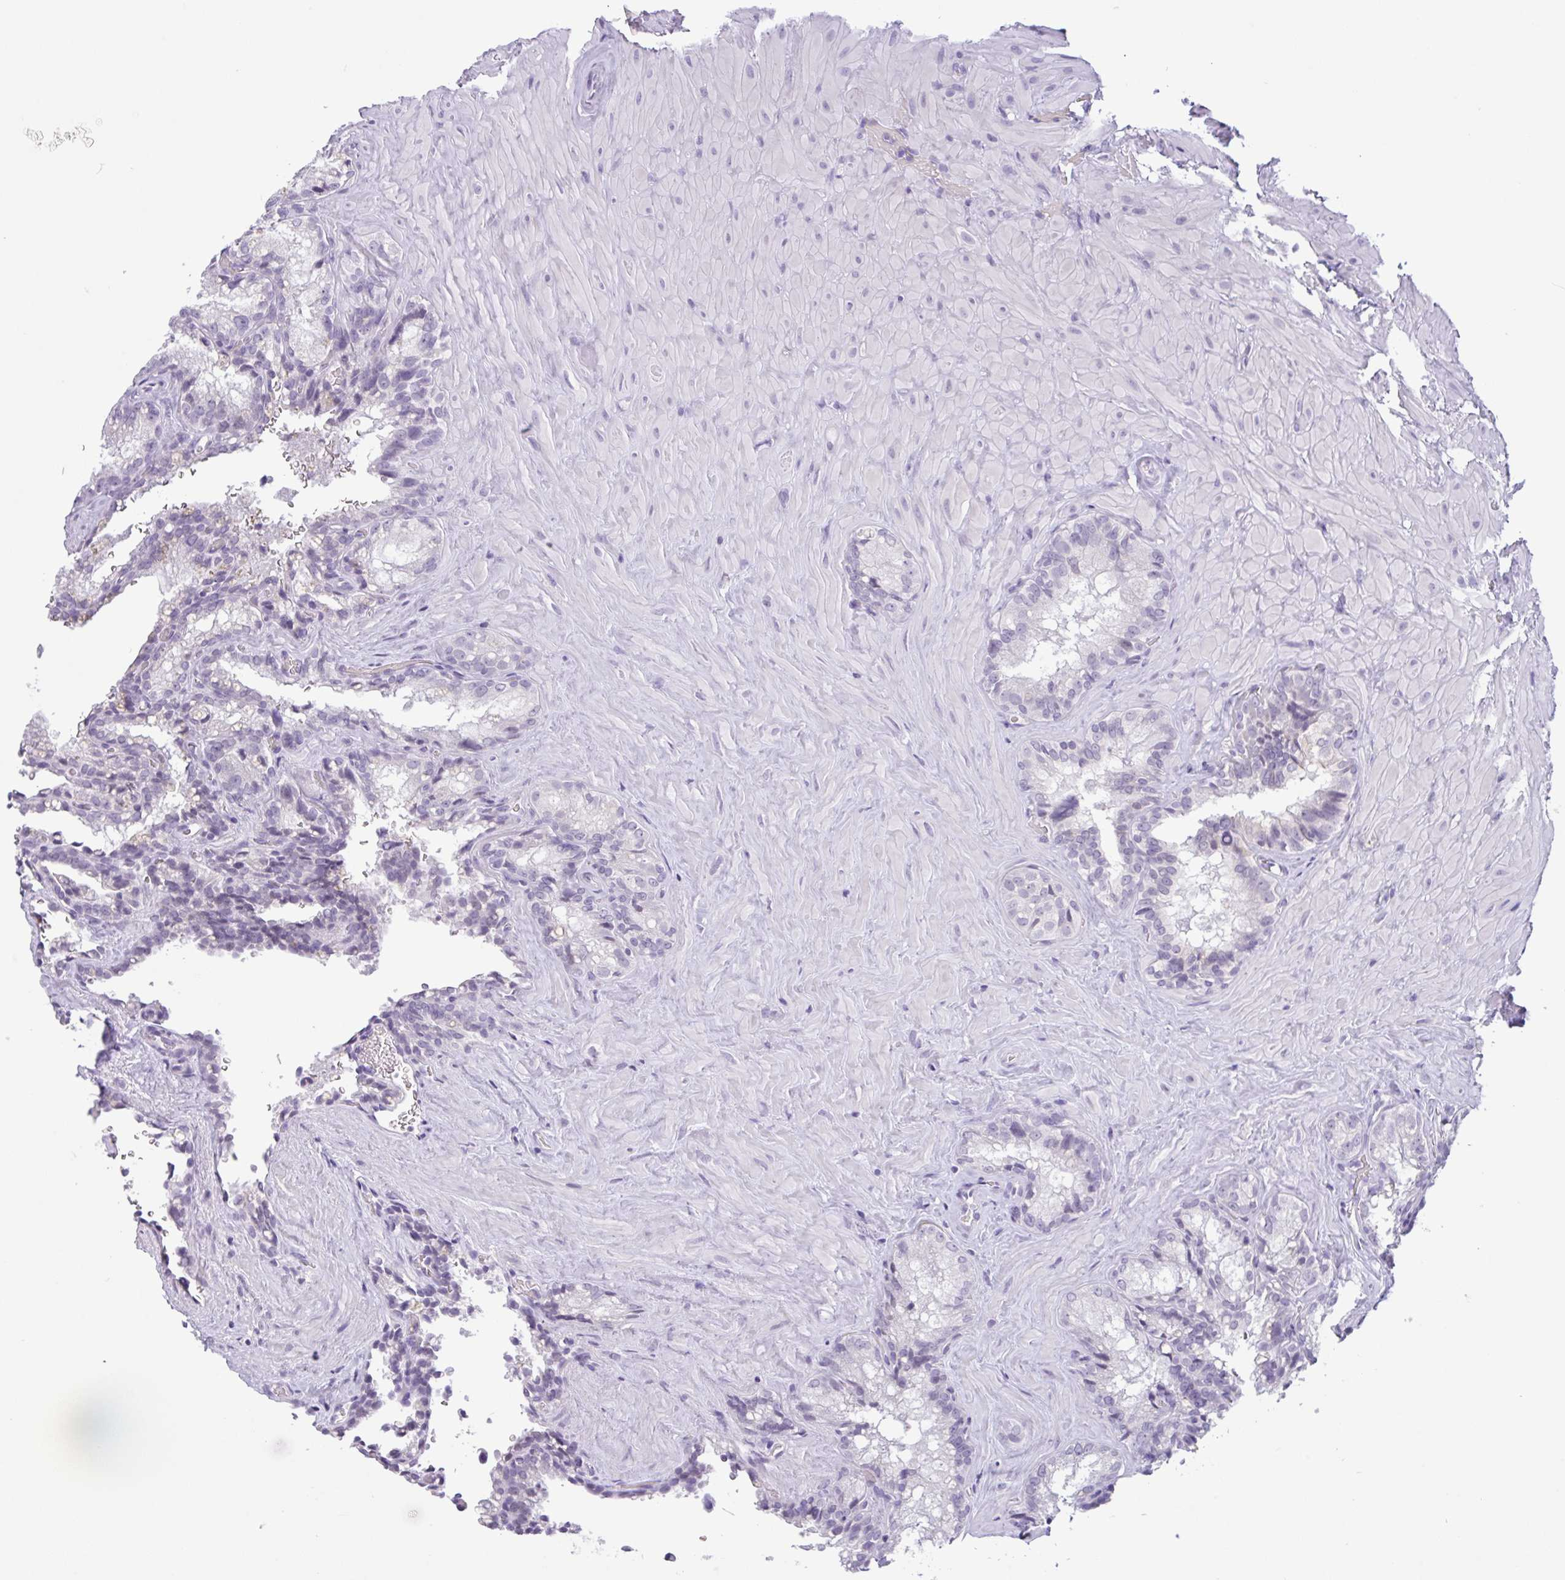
{"staining": {"intensity": "negative", "quantity": "none", "location": "none"}, "tissue": "seminal vesicle", "cell_type": "Glandular cells", "image_type": "normal", "snomed": [{"axis": "morphology", "description": "Normal tissue, NOS"}, {"axis": "topography", "description": "Seminal veicle"}], "caption": "Micrograph shows no protein expression in glandular cells of normal seminal vesicle. Brightfield microscopy of IHC stained with DAB (brown) and hematoxylin (blue), captured at high magnification.", "gene": "CTSE", "patient": {"sex": "male", "age": 47}}